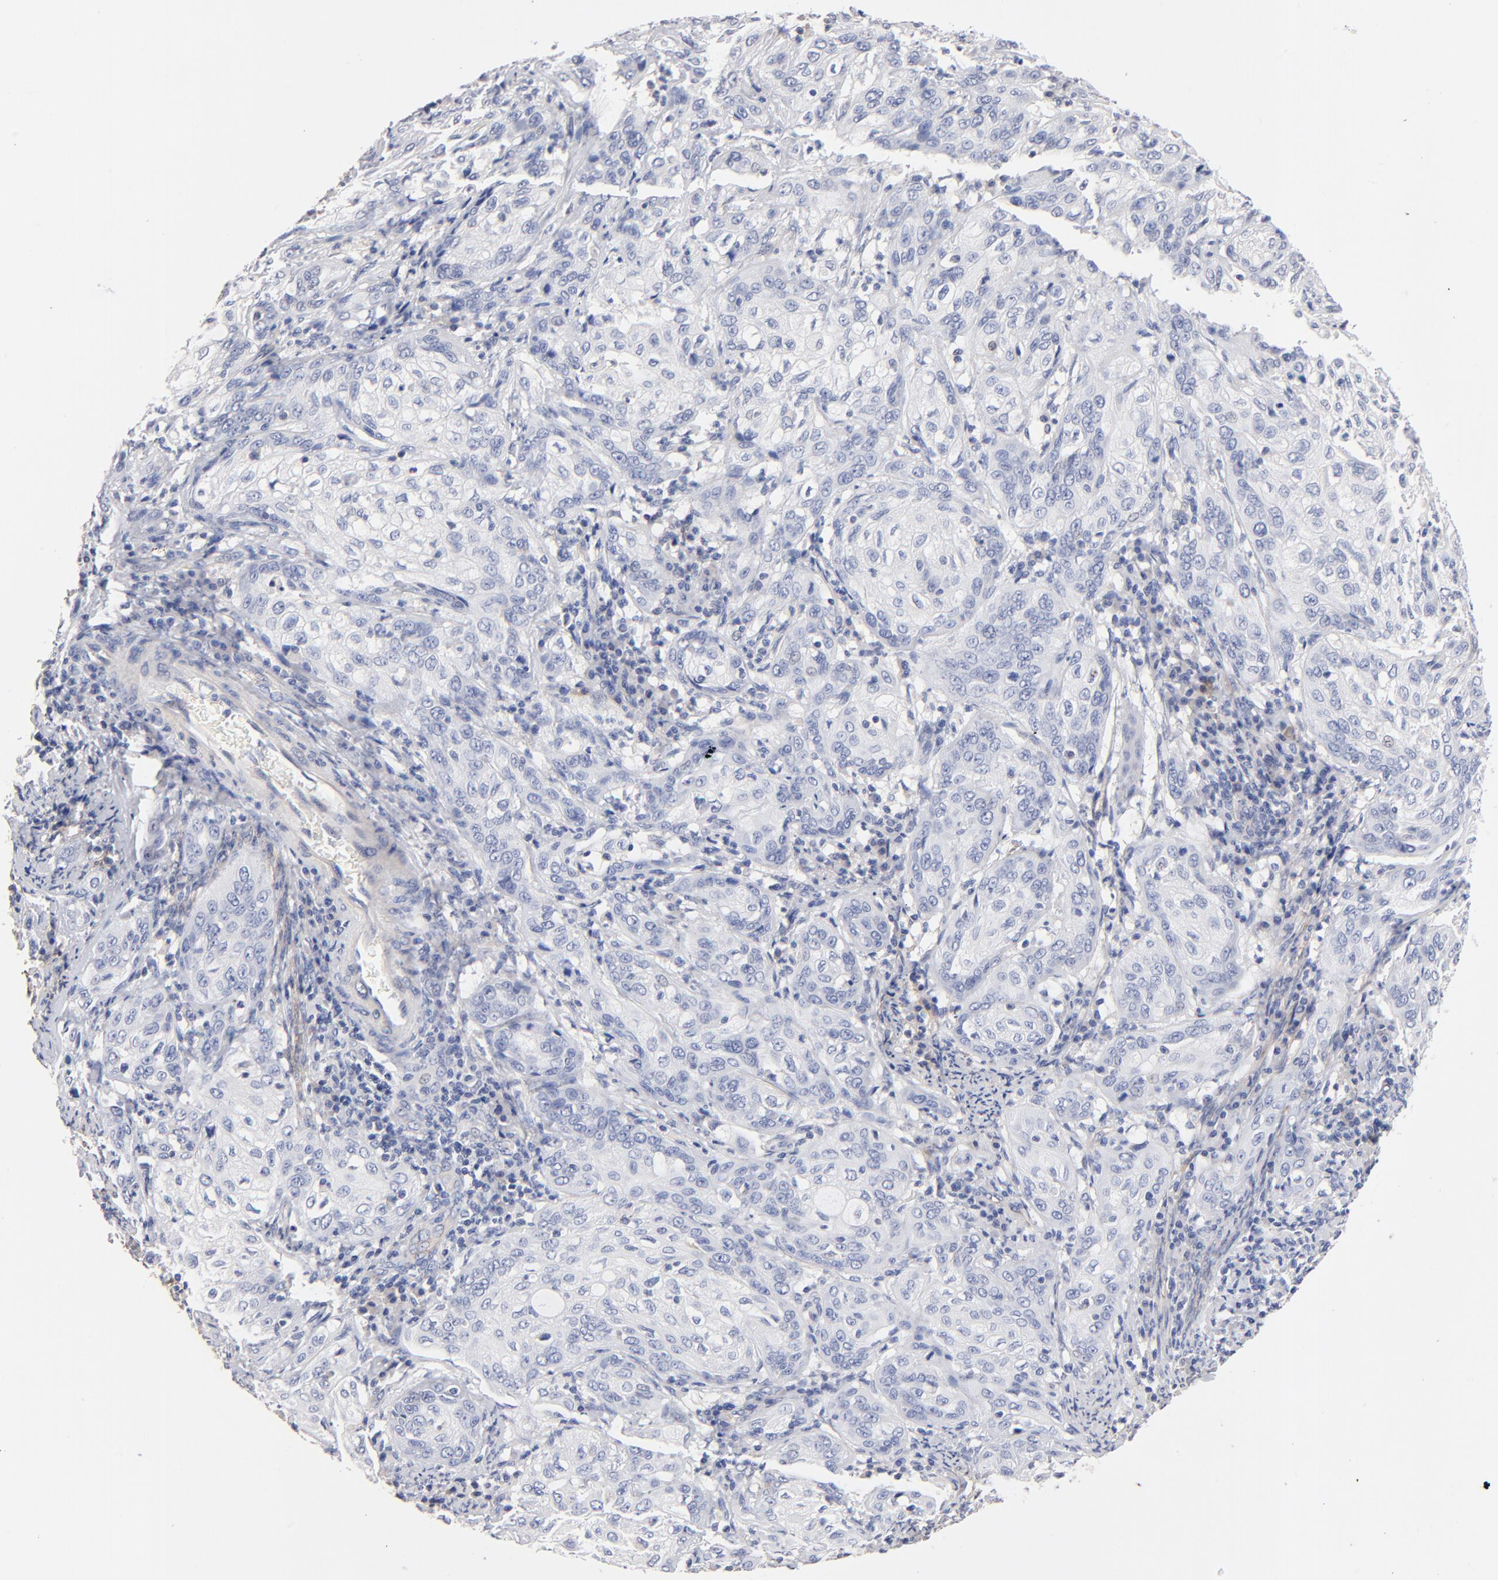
{"staining": {"intensity": "negative", "quantity": "none", "location": "none"}, "tissue": "cervical cancer", "cell_type": "Tumor cells", "image_type": "cancer", "snomed": [{"axis": "morphology", "description": "Squamous cell carcinoma, NOS"}, {"axis": "topography", "description": "Cervix"}], "caption": "IHC of human cervical squamous cell carcinoma displays no staining in tumor cells.", "gene": "ITGA8", "patient": {"sex": "female", "age": 41}}